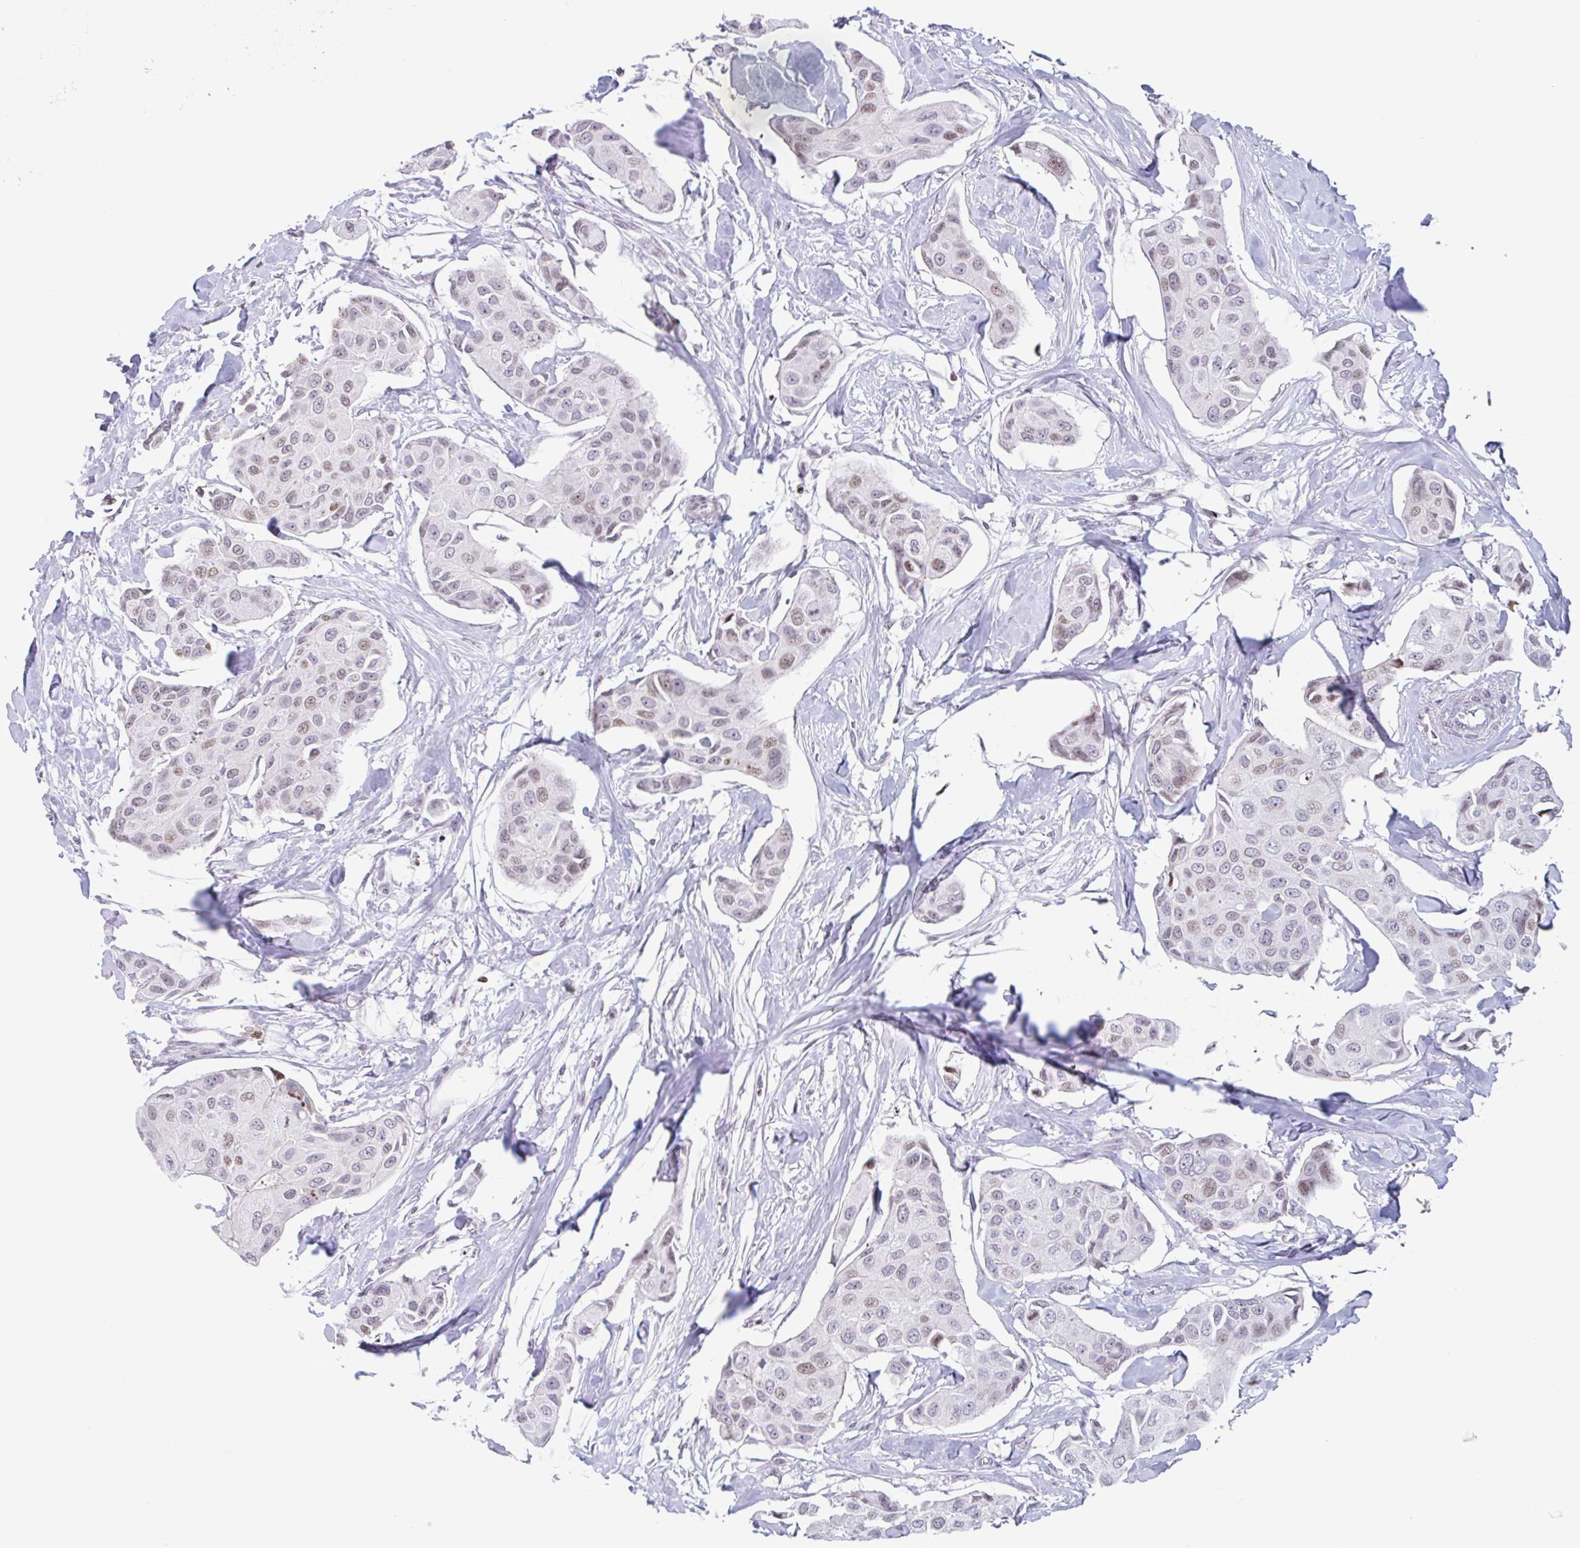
{"staining": {"intensity": "weak", "quantity": ">75%", "location": "nuclear"}, "tissue": "breast cancer", "cell_type": "Tumor cells", "image_type": "cancer", "snomed": [{"axis": "morphology", "description": "Duct carcinoma"}, {"axis": "topography", "description": "Breast"}, {"axis": "topography", "description": "Lymph node"}], "caption": "The micrograph shows staining of breast invasive ductal carcinoma, revealing weak nuclear protein expression (brown color) within tumor cells. The staining was performed using DAB (3,3'-diaminobenzidine), with brown indicating positive protein expression. Nuclei are stained blue with hematoxylin.", "gene": "NOL6", "patient": {"sex": "female", "age": 80}}